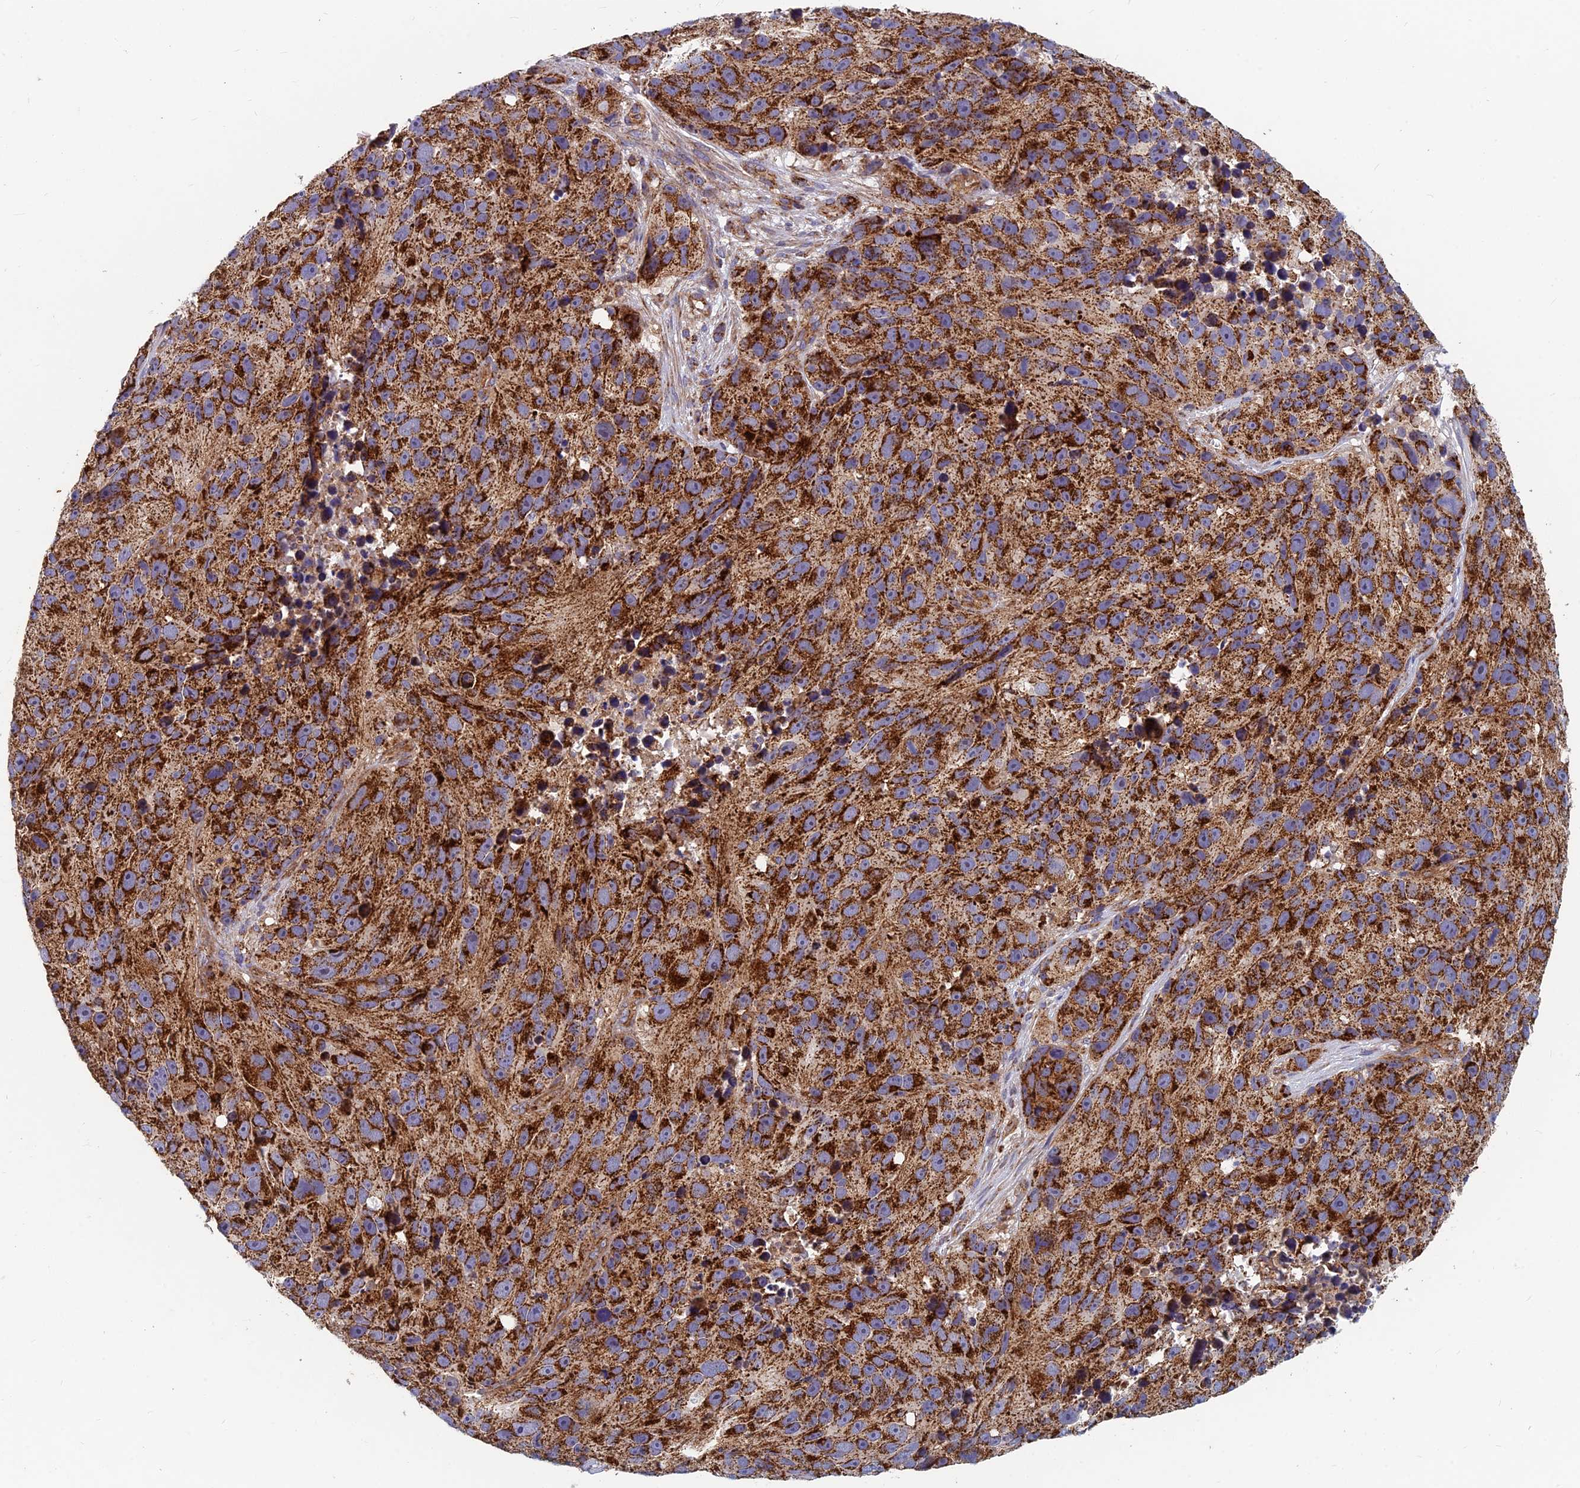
{"staining": {"intensity": "strong", "quantity": ">75%", "location": "cytoplasmic/membranous"}, "tissue": "melanoma", "cell_type": "Tumor cells", "image_type": "cancer", "snomed": [{"axis": "morphology", "description": "Malignant melanoma, NOS"}, {"axis": "topography", "description": "Skin"}], "caption": "The immunohistochemical stain shows strong cytoplasmic/membranous expression in tumor cells of malignant melanoma tissue.", "gene": "MRPS9", "patient": {"sex": "male", "age": 84}}